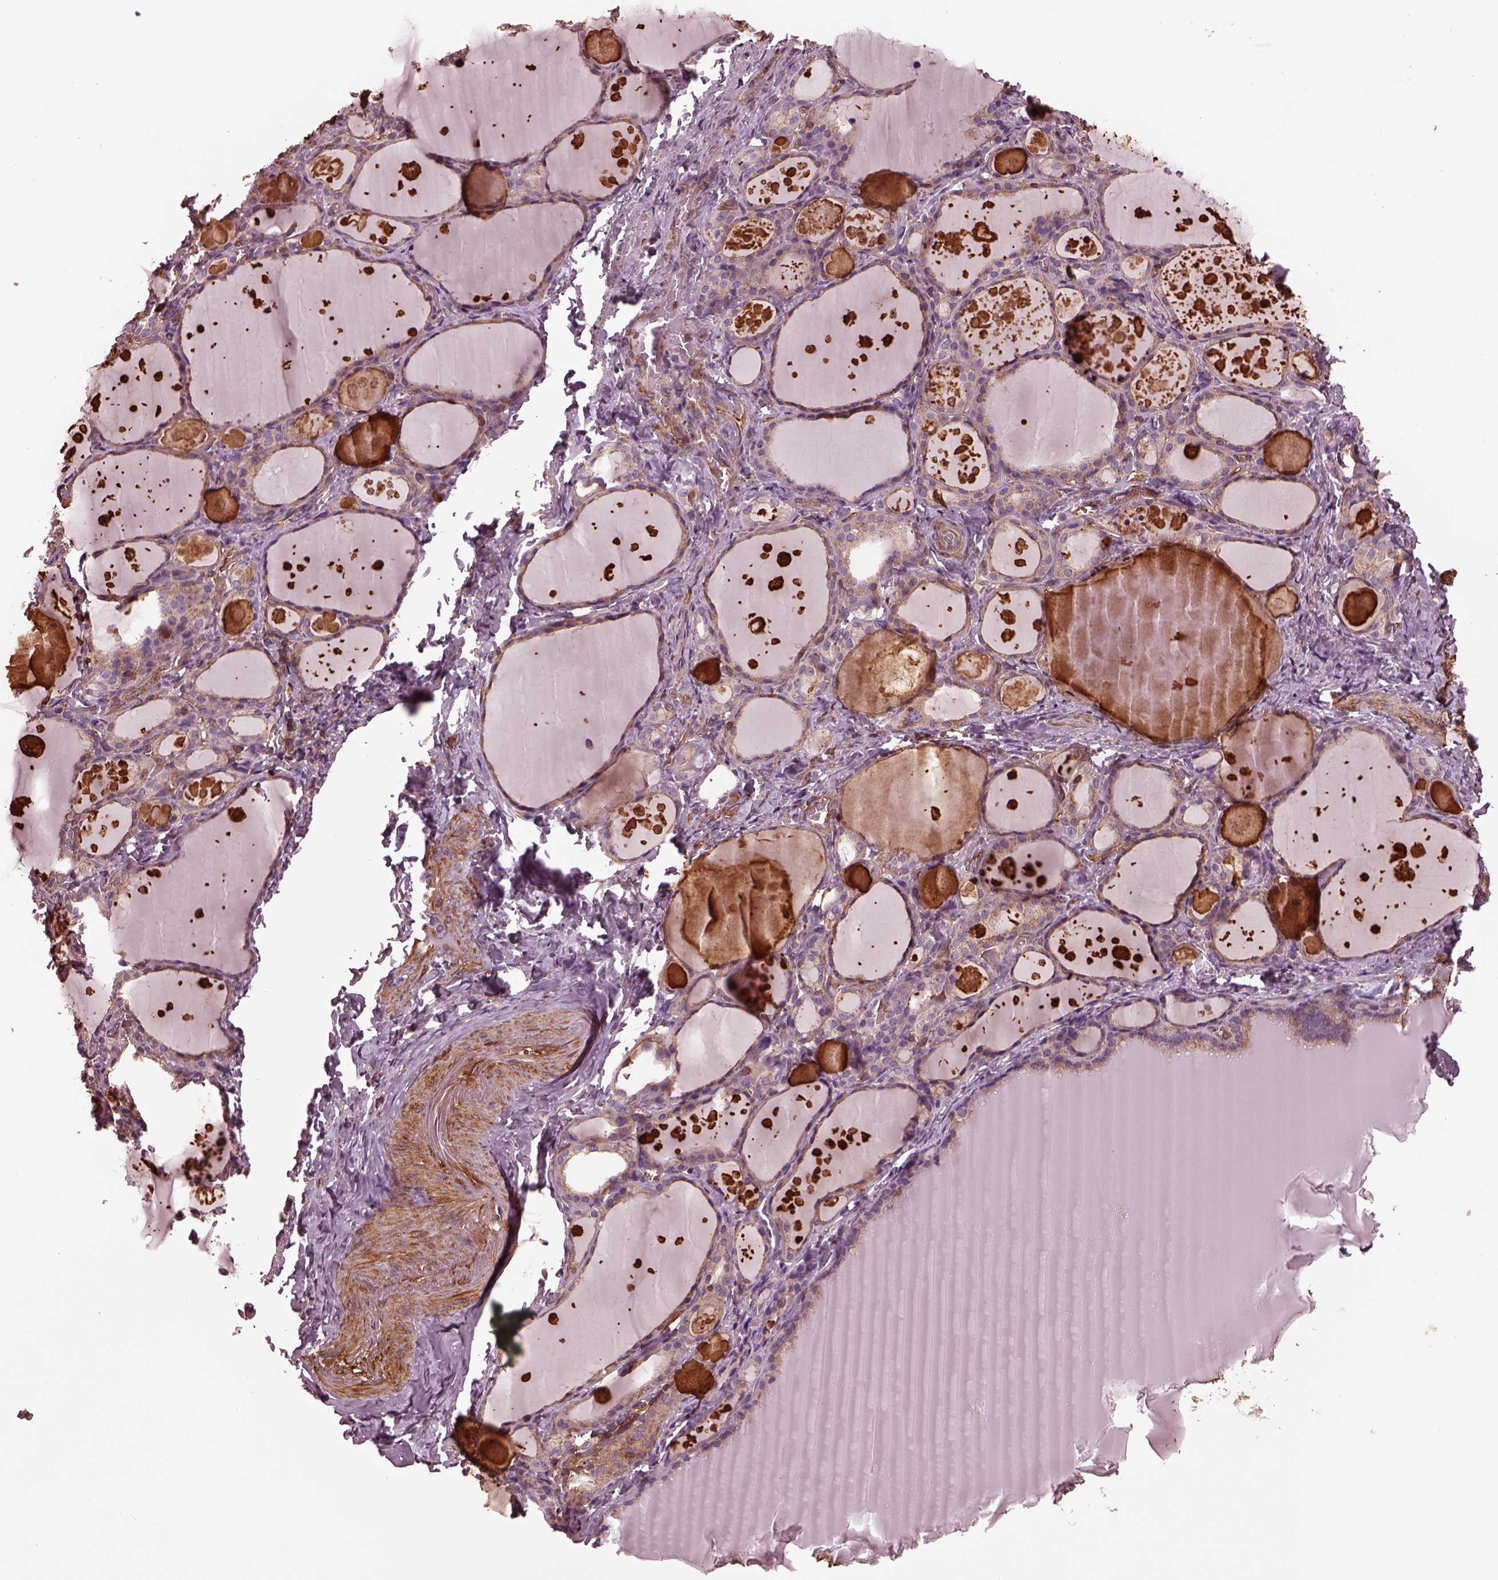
{"staining": {"intensity": "weak", "quantity": ">75%", "location": "cytoplasmic/membranous"}, "tissue": "thyroid gland", "cell_type": "Glandular cells", "image_type": "normal", "snomed": [{"axis": "morphology", "description": "Normal tissue, NOS"}, {"axis": "topography", "description": "Thyroid gland"}], "caption": "About >75% of glandular cells in unremarkable human thyroid gland display weak cytoplasmic/membranous protein expression as visualized by brown immunohistochemical staining.", "gene": "MYL1", "patient": {"sex": "male", "age": 68}}